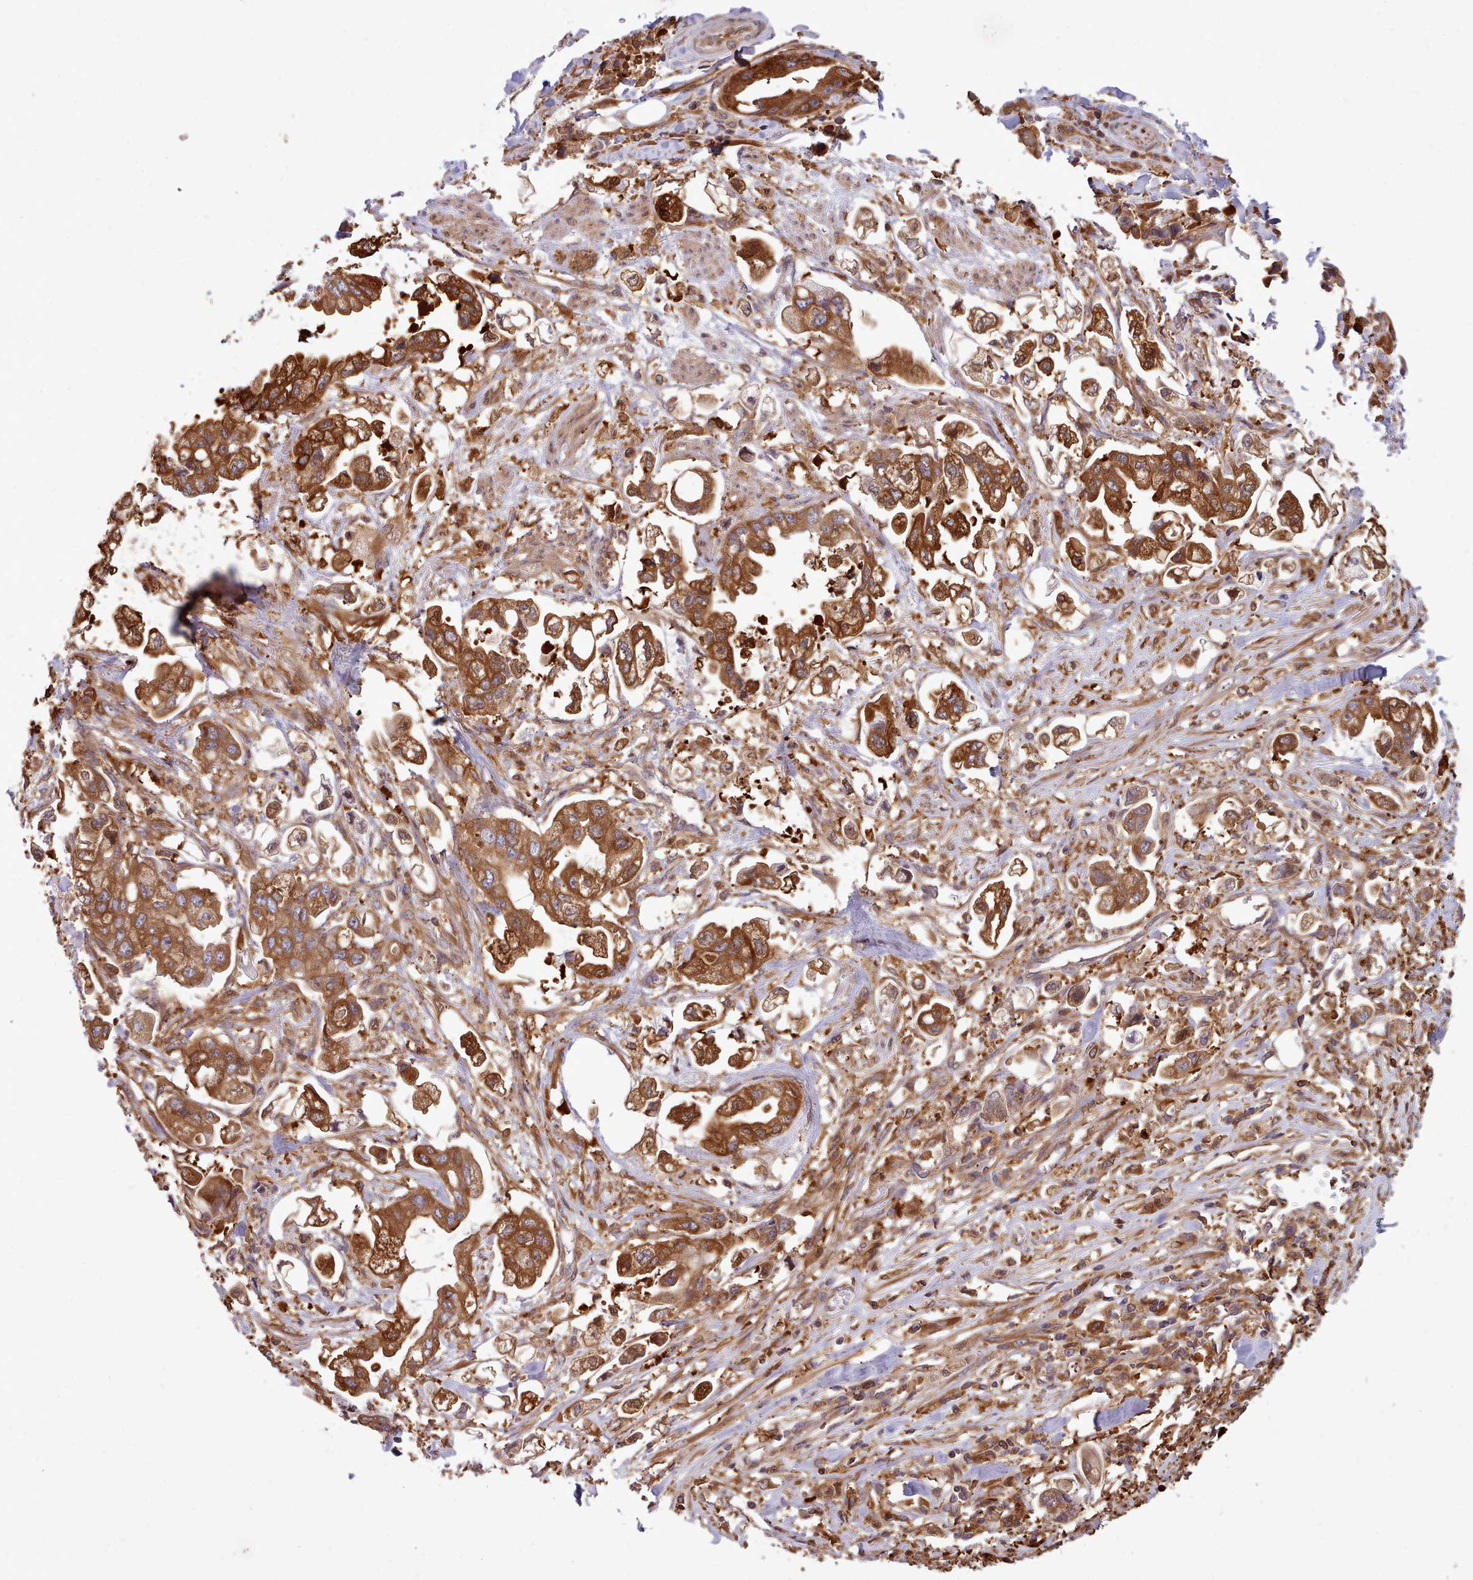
{"staining": {"intensity": "strong", "quantity": ">75%", "location": "cytoplasmic/membranous"}, "tissue": "stomach cancer", "cell_type": "Tumor cells", "image_type": "cancer", "snomed": [{"axis": "morphology", "description": "Adenocarcinoma, NOS"}, {"axis": "topography", "description": "Stomach"}], "caption": "Human stomach adenocarcinoma stained with a brown dye reveals strong cytoplasmic/membranous positive staining in approximately >75% of tumor cells.", "gene": "SLC4A9", "patient": {"sex": "male", "age": 62}}